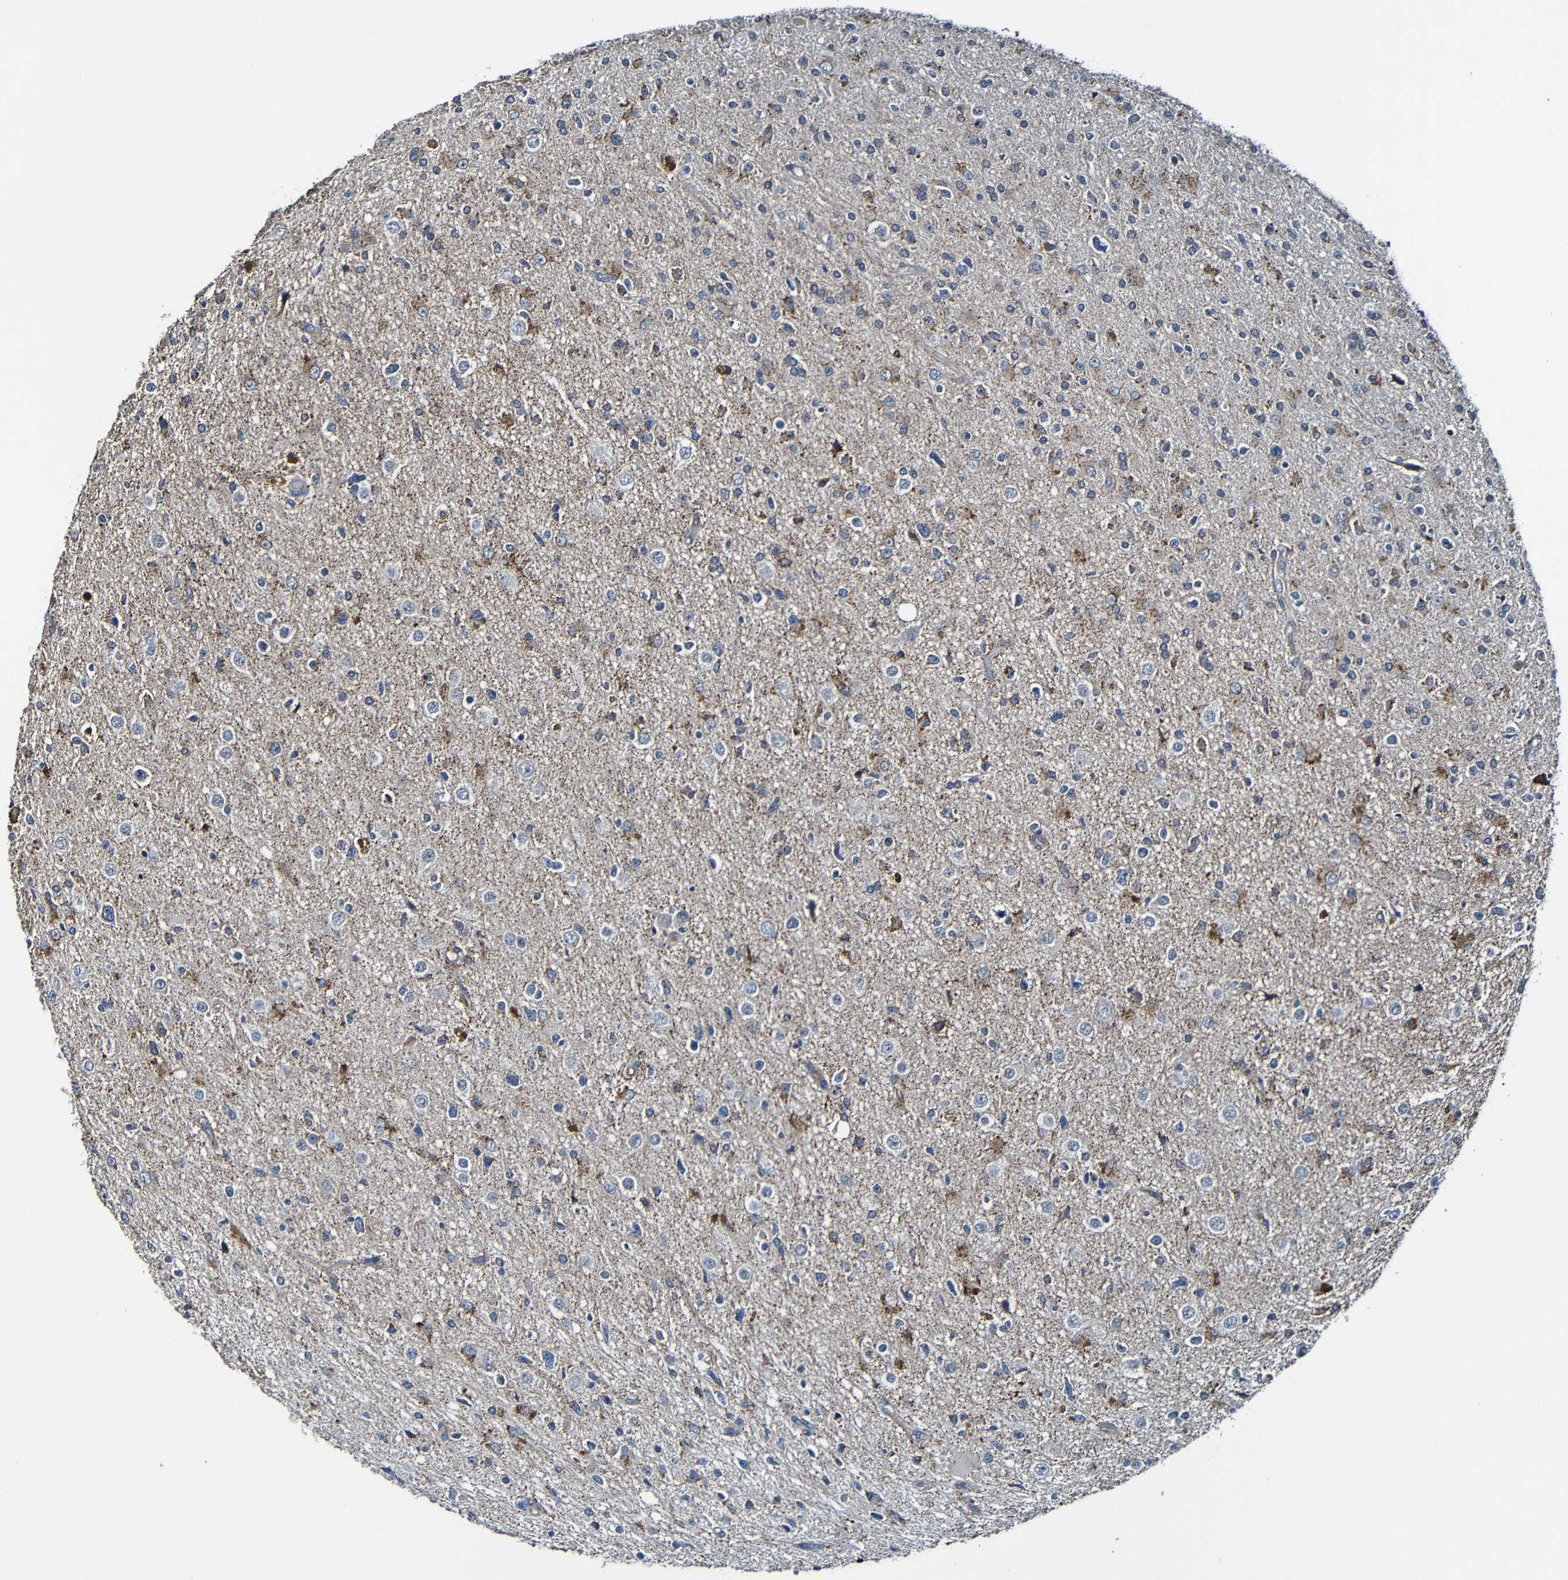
{"staining": {"intensity": "moderate", "quantity": "<25%", "location": "cytoplasmic/membranous"}, "tissue": "glioma", "cell_type": "Tumor cells", "image_type": "cancer", "snomed": [{"axis": "morphology", "description": "Glioma, malignant, High grade"}, {"axis": "topography", "description": "Brain"}], "caption": "High-grade glioma (malignant) stained with DAB (3,3'-diaminobenzidine) IHC demonstrates low levels of moderate cytoplasmic/membranous positivity in approximately <25% of tumor cells. (IHC, brightfield microscopy, high magnification).", "gene": "ADAM15", "patient": {"sex": "male", "age": 33}}